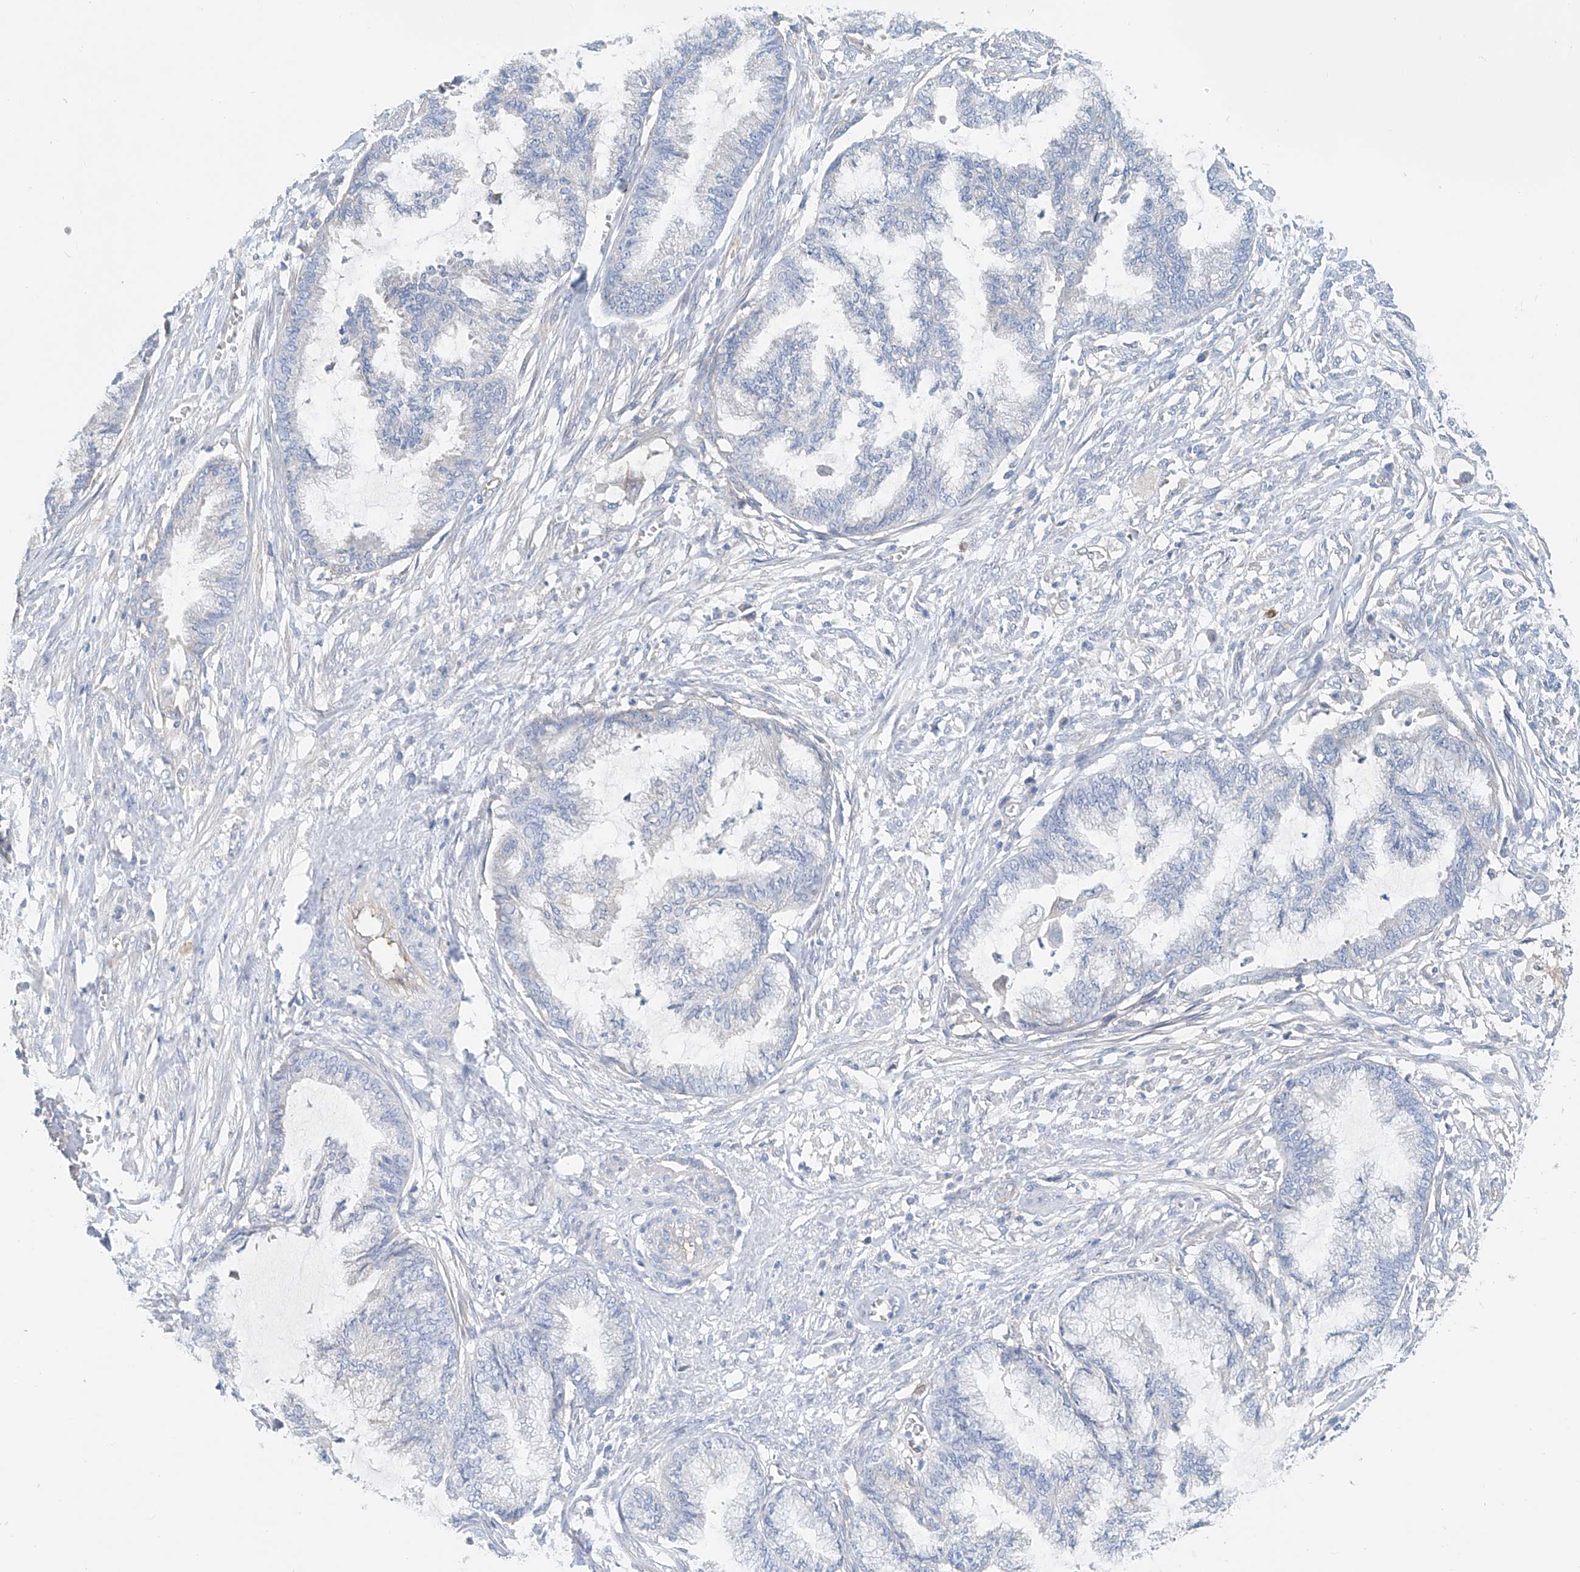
{"staining": {"intensity": "negative", "quantity": "none", "location": "none"}, "tissue": "endometrial cancer", "cell_type": "Tumor cells", "image_type": "cancer", "snomed": [{"axis": "morphology", "description": "Adenocarcinoma, NOS"}, {"axis": "topography", "description": "Endometrium"}], "caption": "An immunohistochemistry (IHC) photomicrograph of endometrial adenocarcinoma is shown. There is no staining in tumor cells of endometrial adenocarcinoma.", "gene": "FRYL", "patient": {"sex": "female", "age": 86}}